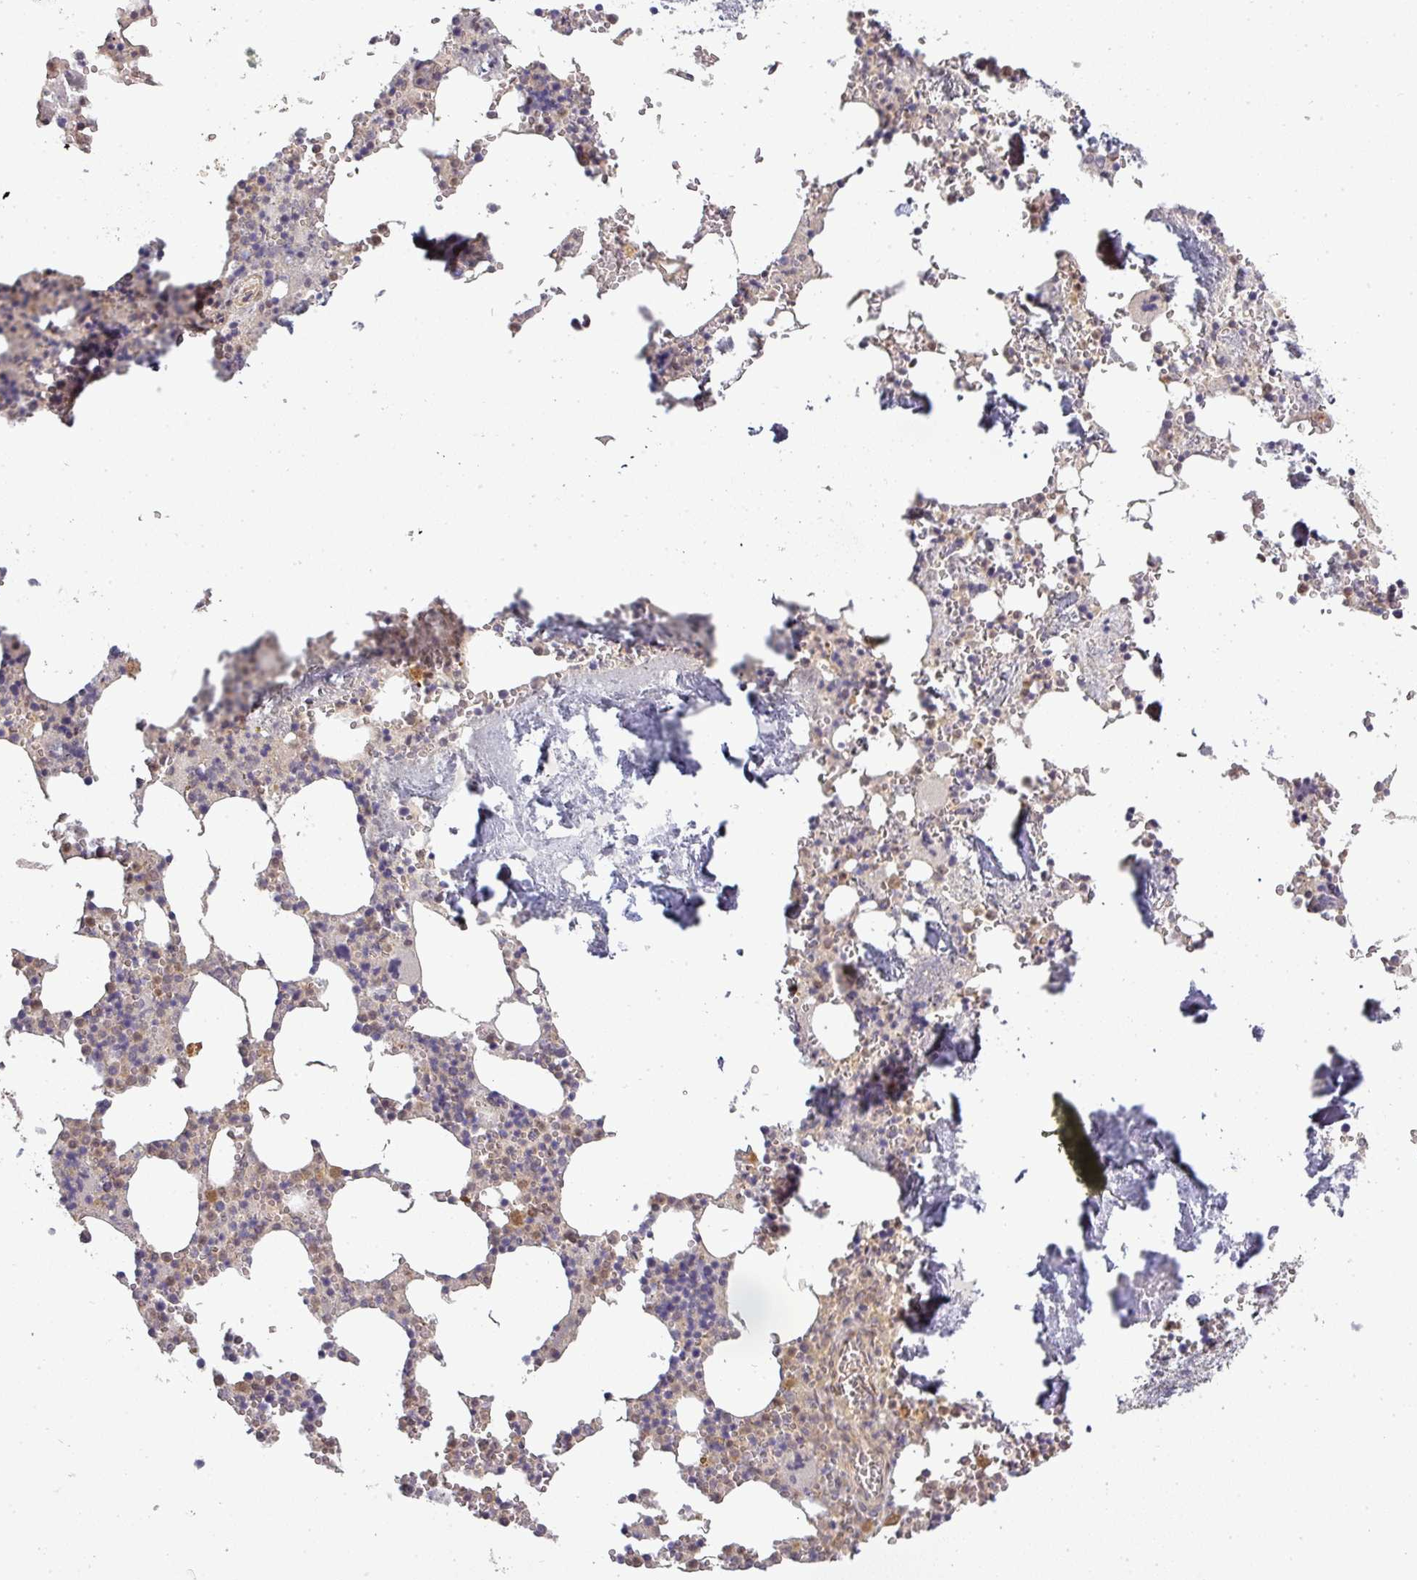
{"staining": {"intensity": "moderate", "quantity": "<25%", "location": "cytoplasmic/membranous"}, "tissue": "bone marrow", "cell_type": "Hematopoietic cells", "image_type": "normal", "snomed": [{"axis": "morphology", "description": "Normal tissue, NOS"}, {"axis": "topography", "description": "Bone marrow"}], "caption": "Bone marrow stained with DAB immunohistochemistry shows low levels of moderate cytoplasmic/membranous positivity in approximately <25% of hematopoietic cells.", "gene": "NIN", "patient": {"sex": "male", "age": 54}}